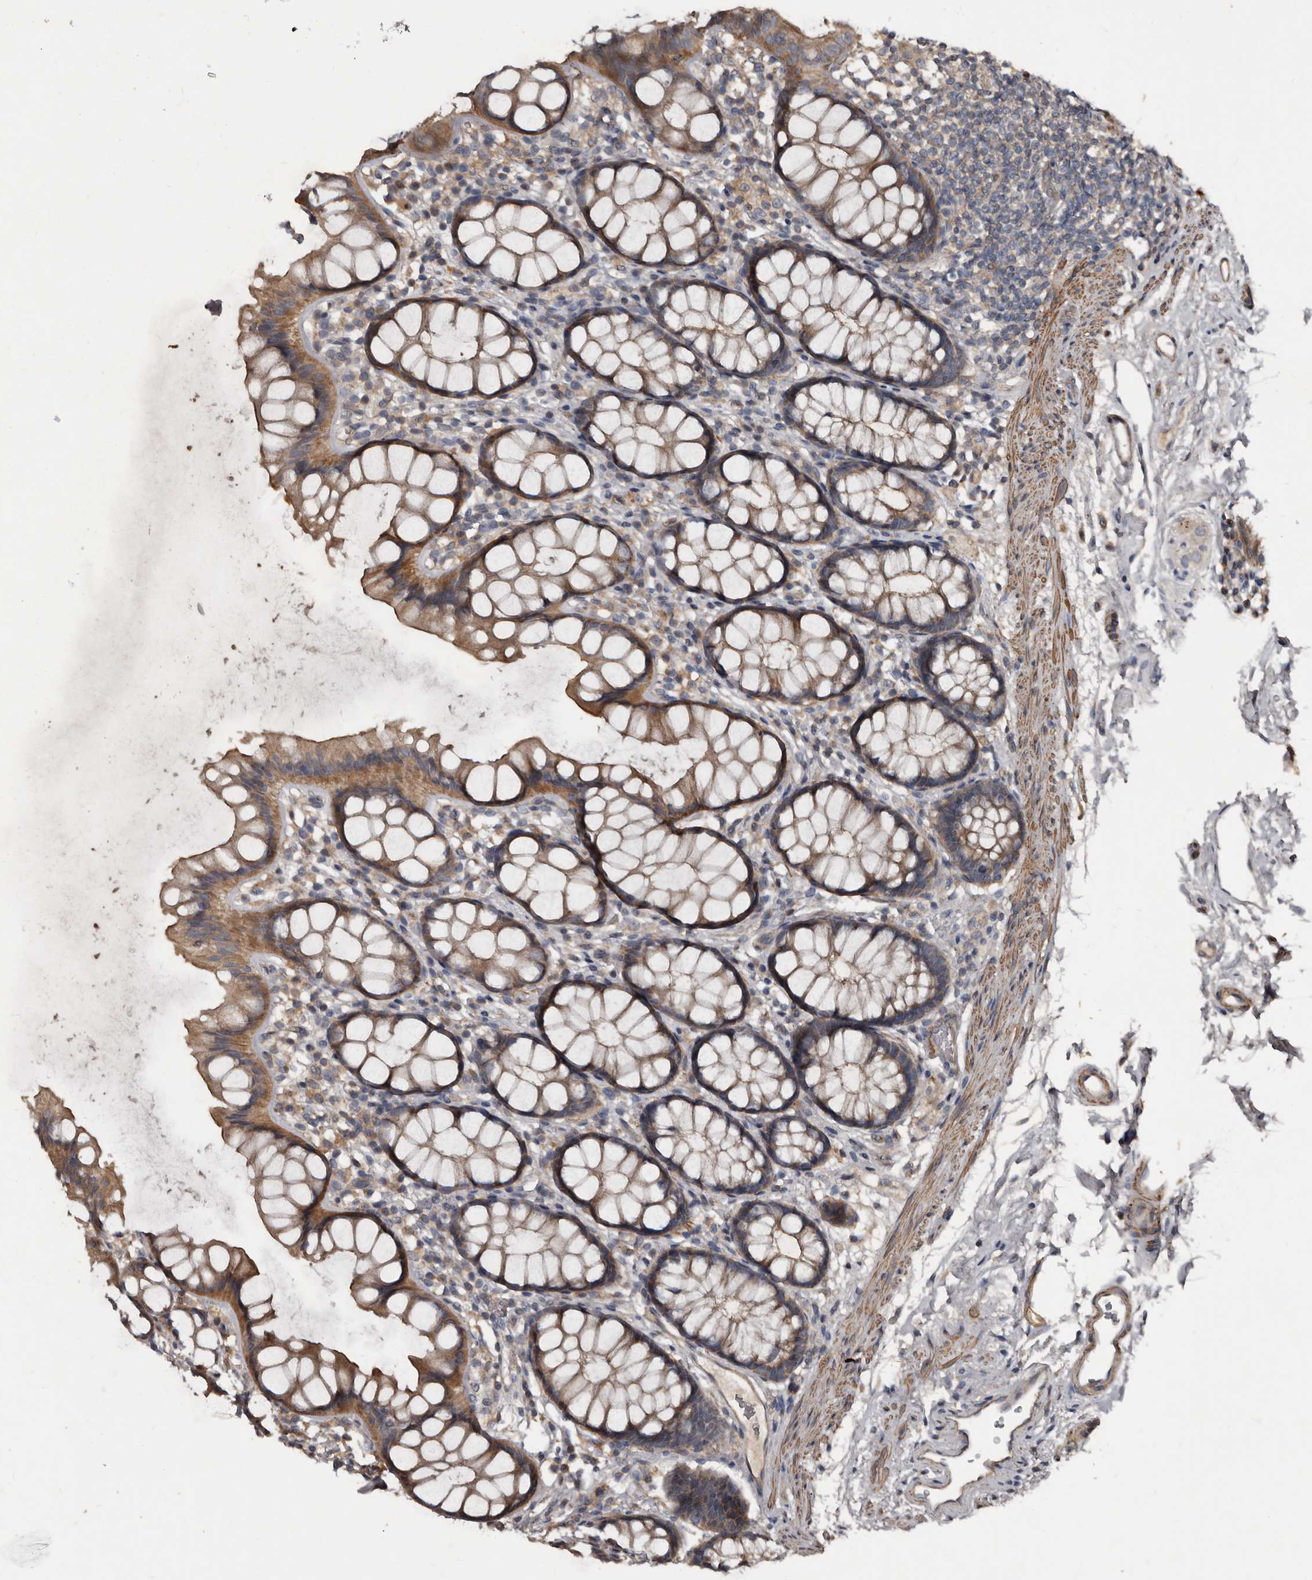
{"staining": {"intensity": "moderate", "quantity": "25%-75%", "location": "cytoplasmic/membranous"}, "tissue": "rectum", "cell_type": "Glandular cells", "image_type": "normal", "snomed": [{"axis": "morphology", "description": "Normal tissue, NOS"}, {"axis": "topography", "description": "Rectum"}], "caption": "Rectum stained with DAB immunohistochemistry (IHC) demonstrates medium levels of moderate cytoplasmic/membranous positivity in about 25%-75% of glandular cells. The protein of interest is stained brown, and the nuclei are stained in blue (DAB (3,3'-diaminobenzidine) IHC with brightfield microscopy, high magnification).", "gene": "GREB1", "patient": {"sex": "female", "age": 65}}